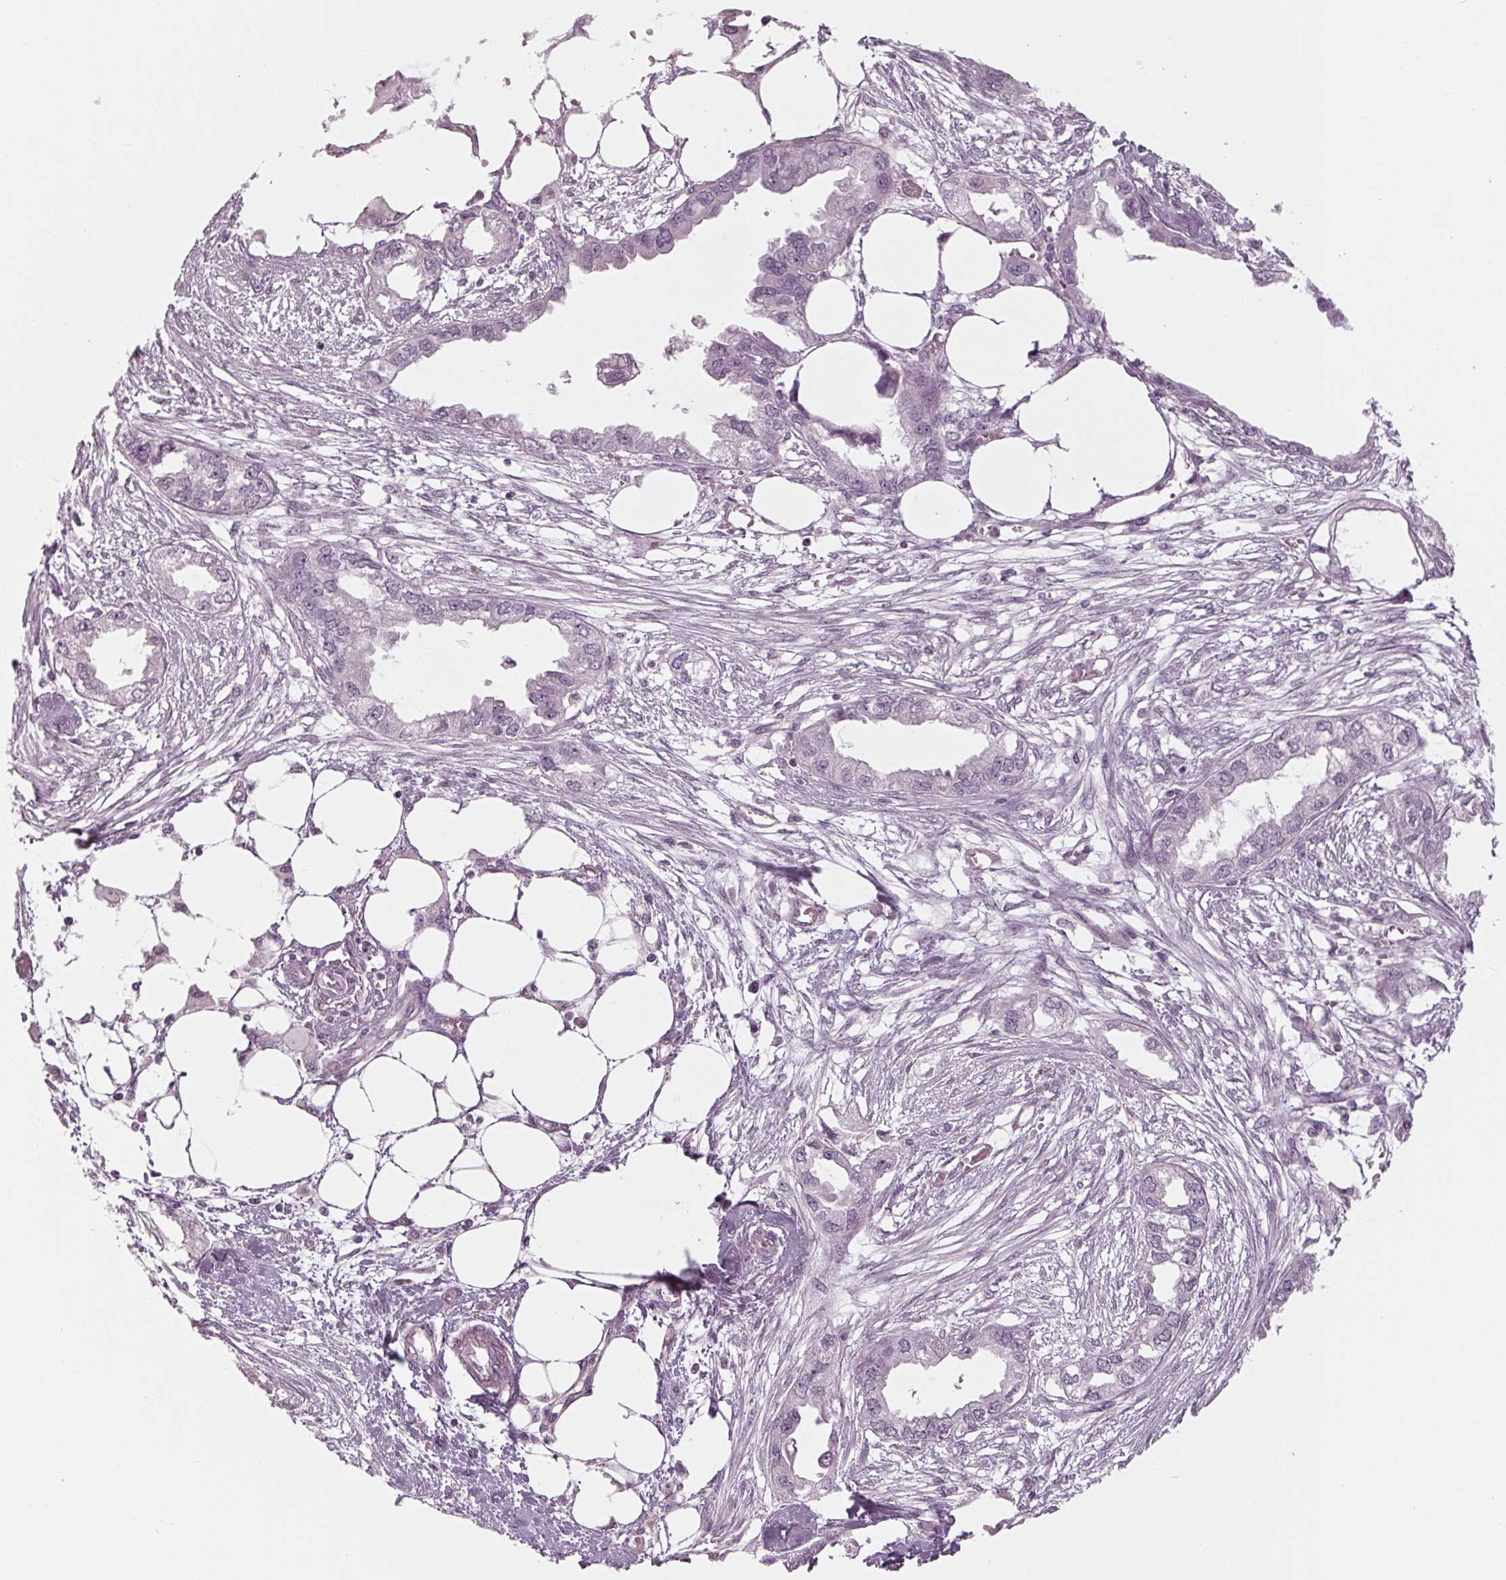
{"staining": {"intensity": "negative", "quantity": "none", "location": "none"}, "tissue": "endometrial cancer", "cell_type": "Tumor cells", "image_type": "cancer", "snomed": [{"axis": "morphology", "description": "Adenocarcinoma, NOS"}, {"axis": "morphology", "description": "Adenocarcinoma, metastatic, NOS"}, {"axis": "topography", "description": "Adipose tissue"}, {"axis": "topography", "description": "Endometrium"}], "caption": "Immunohistochemistry photomicrograph of neoplastic tissue: endometrial metastatic adenocarcinoma stained with DAB displays no significant protein positivity in tumor cells.", "gene": "TNNC2", "patient": {"sex": "female", "age": 67}}